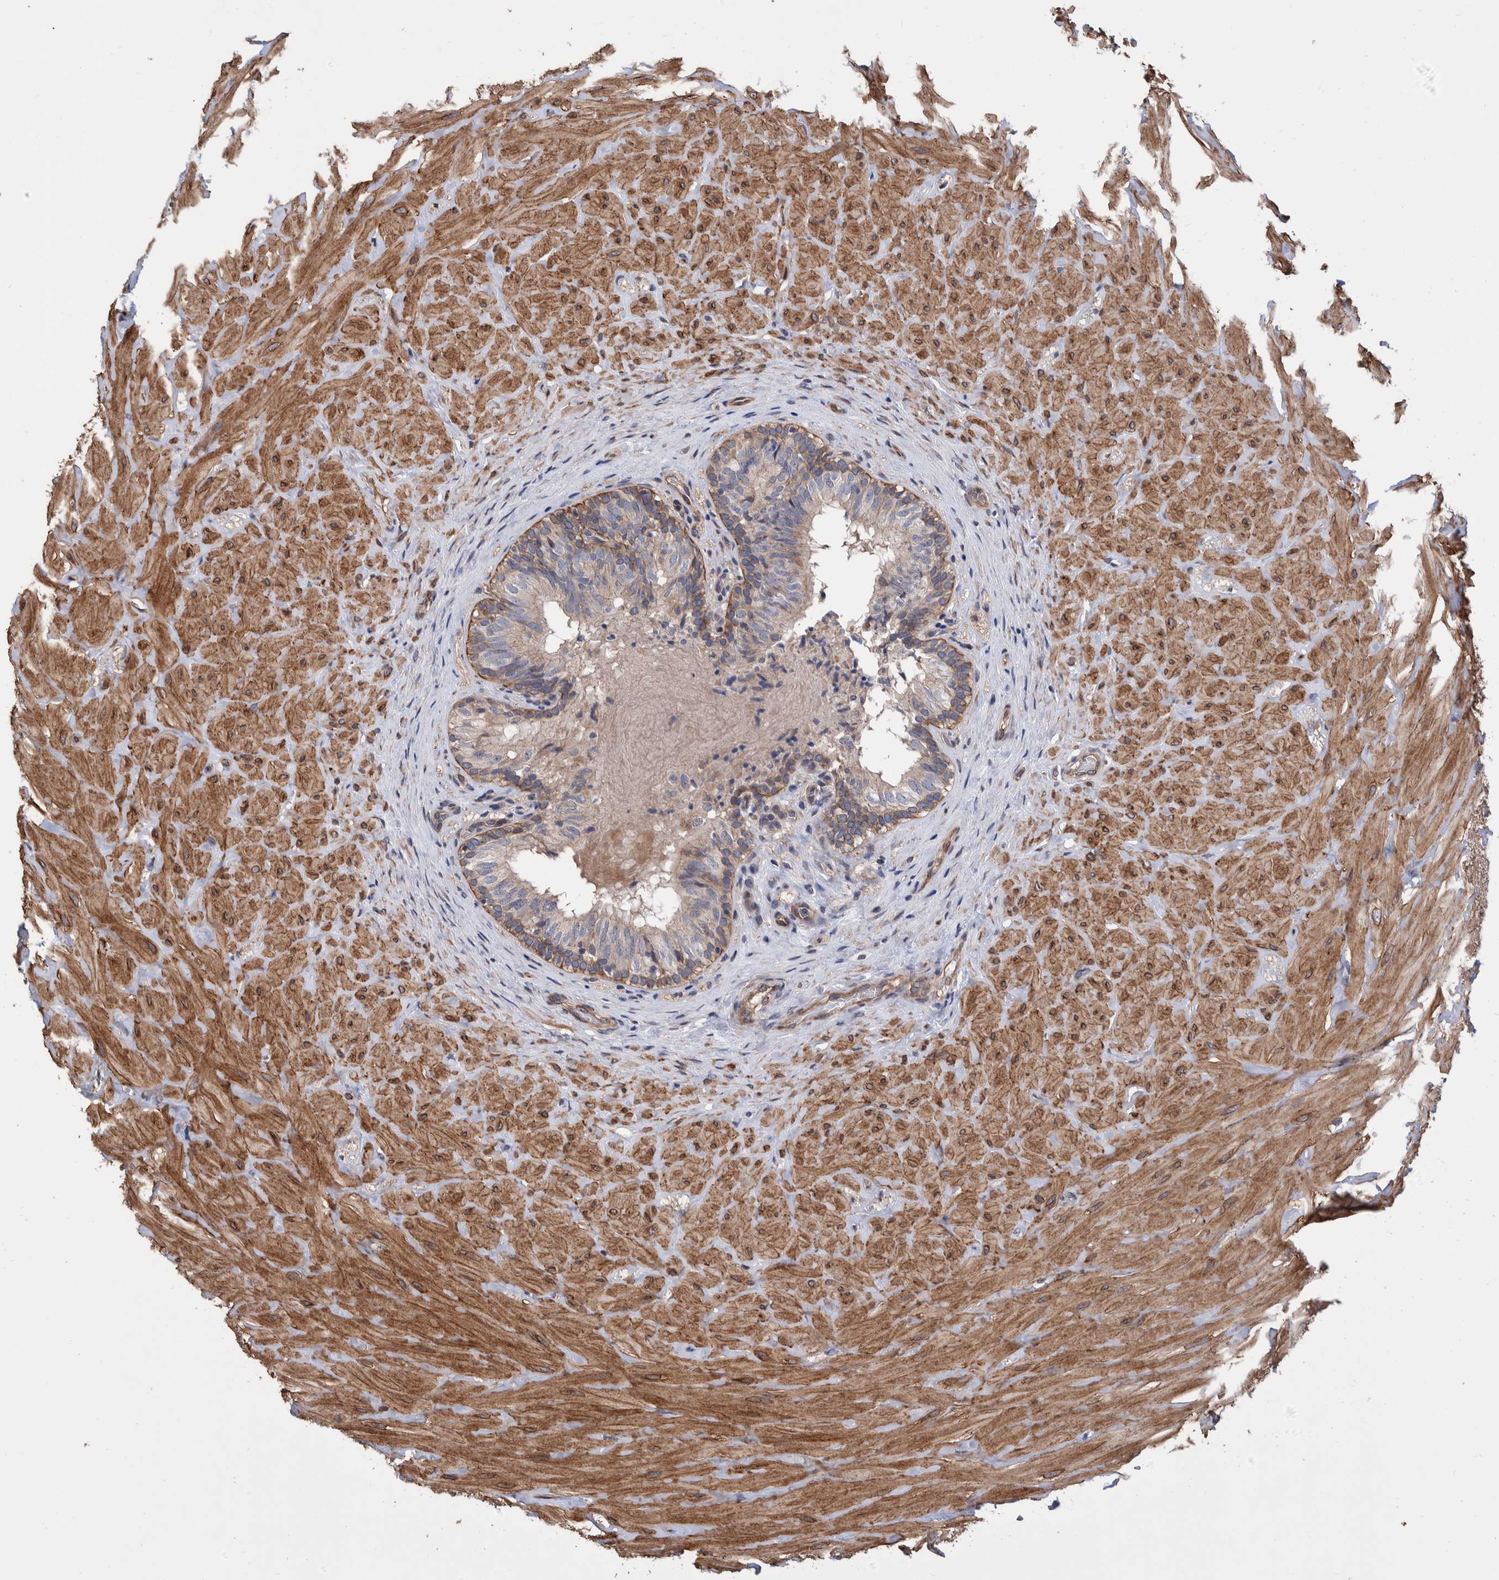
{"staining": {"intensity": "weak", "quantity": "<25%", "location": "cytoplasmic/membranous"}, "tissue": "epididymis", "cell_type": "Glandular cells", "image_type": "normal", "snomed": [{"axis": "morphology", "description": "Normal tissue, NOS"}, {"axis": "topography", "description": "Soft tissue"}, {"axis": "topography", "description": "Epididymis"}], "caption": "Immunohistochemical staining of normal human epididymis shows no significant positivity in glandular cells.", "gene": "SLC45A4", "patient": {"sex": "male", "age": 26}}